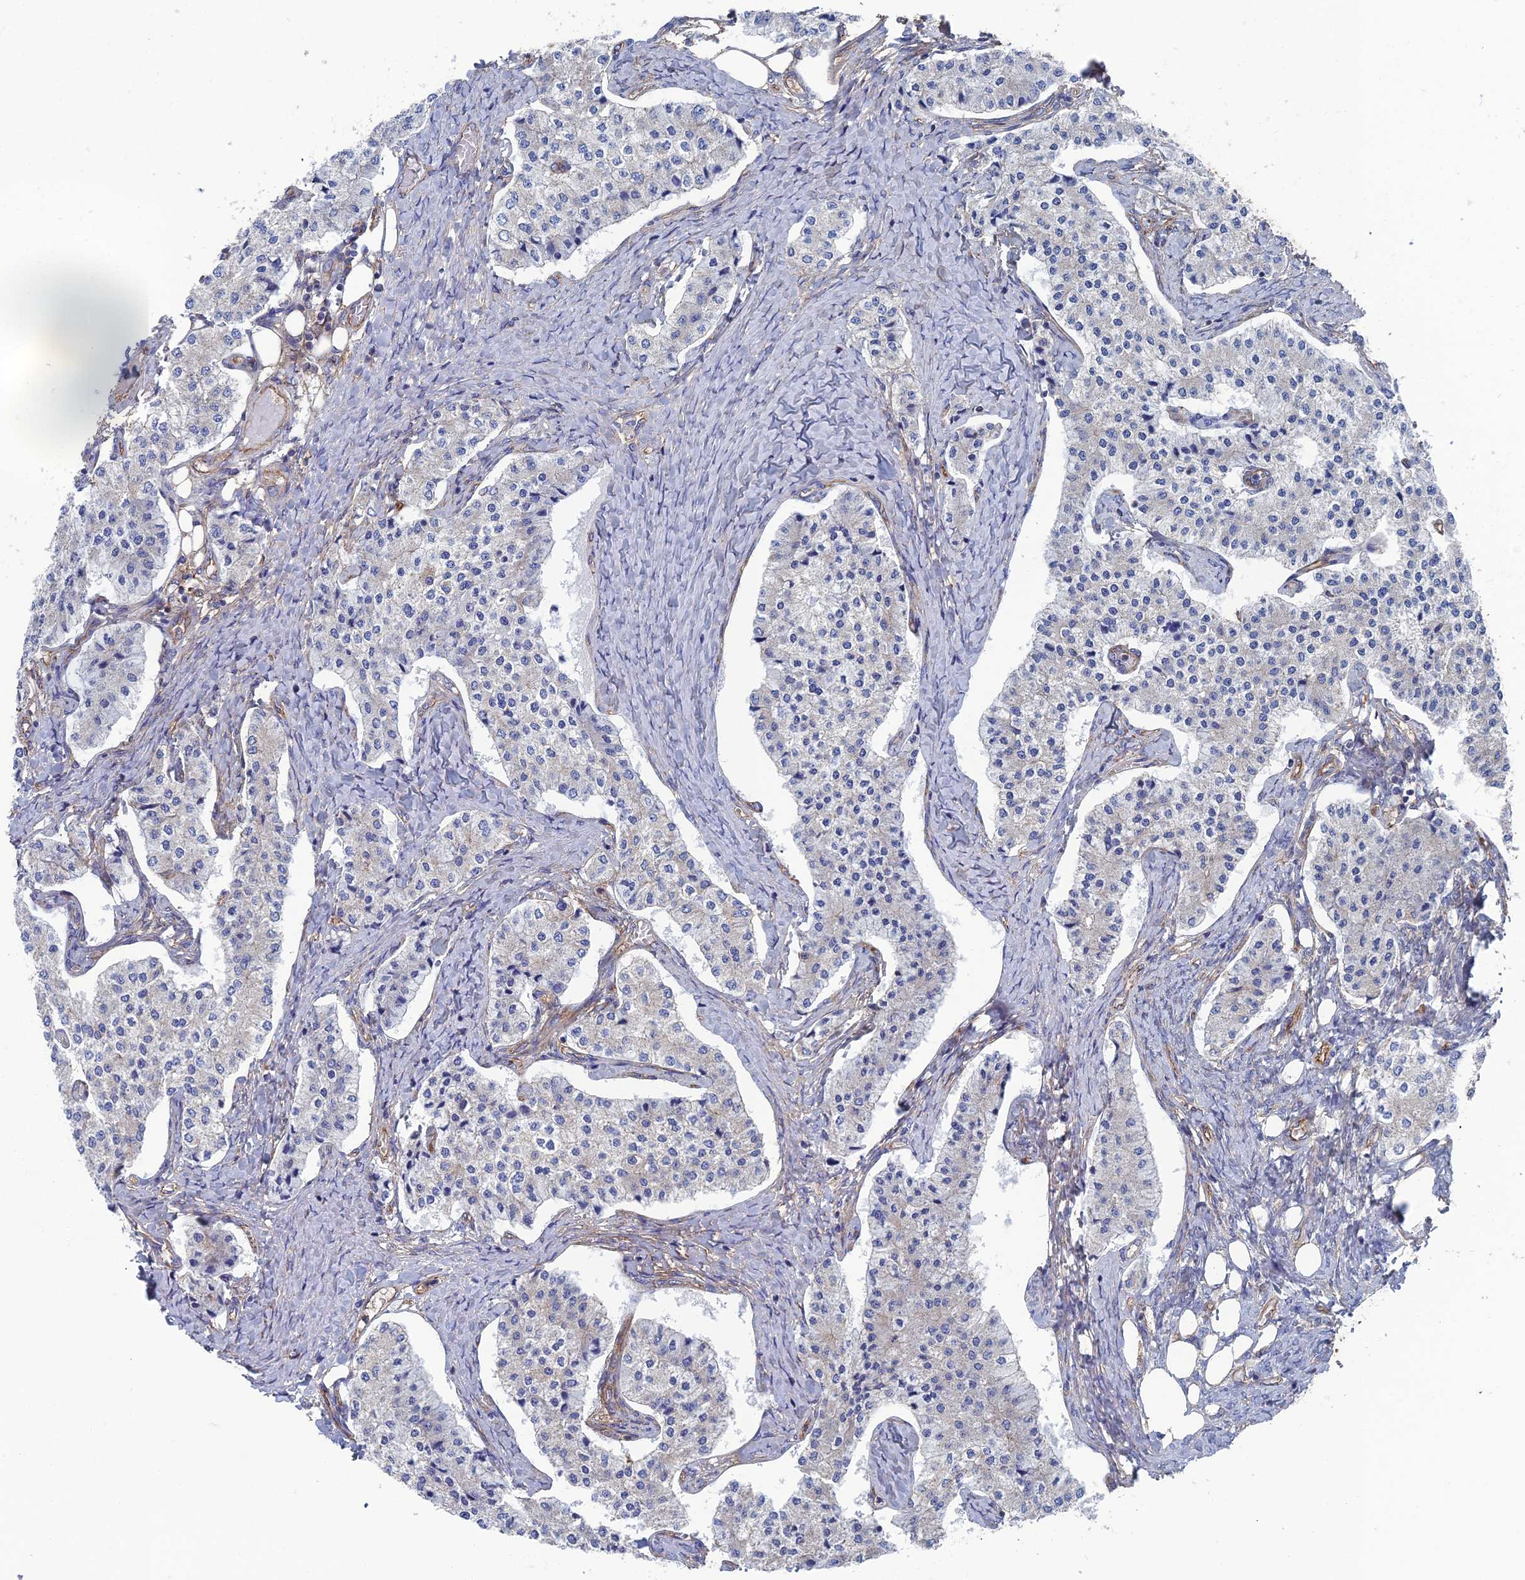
{"staining": {"intensity": "negative", "quantity": "none", "location": "none"}, "tissue": "carcinoid", "cell_type": "Tumor cells", "image_type": "cancer", "snomed": [{"axis": "morphology", "description": "Carcinoid, malignant, NOS"}, {"axis": "topography", "description": "Colon"}], "caption": "Human malignant carcinoid stained for a protein using IHC reveals no positivity in tumor cells.", "gene": "SNX11", "patient": {"sex": "female", "age": 52}}